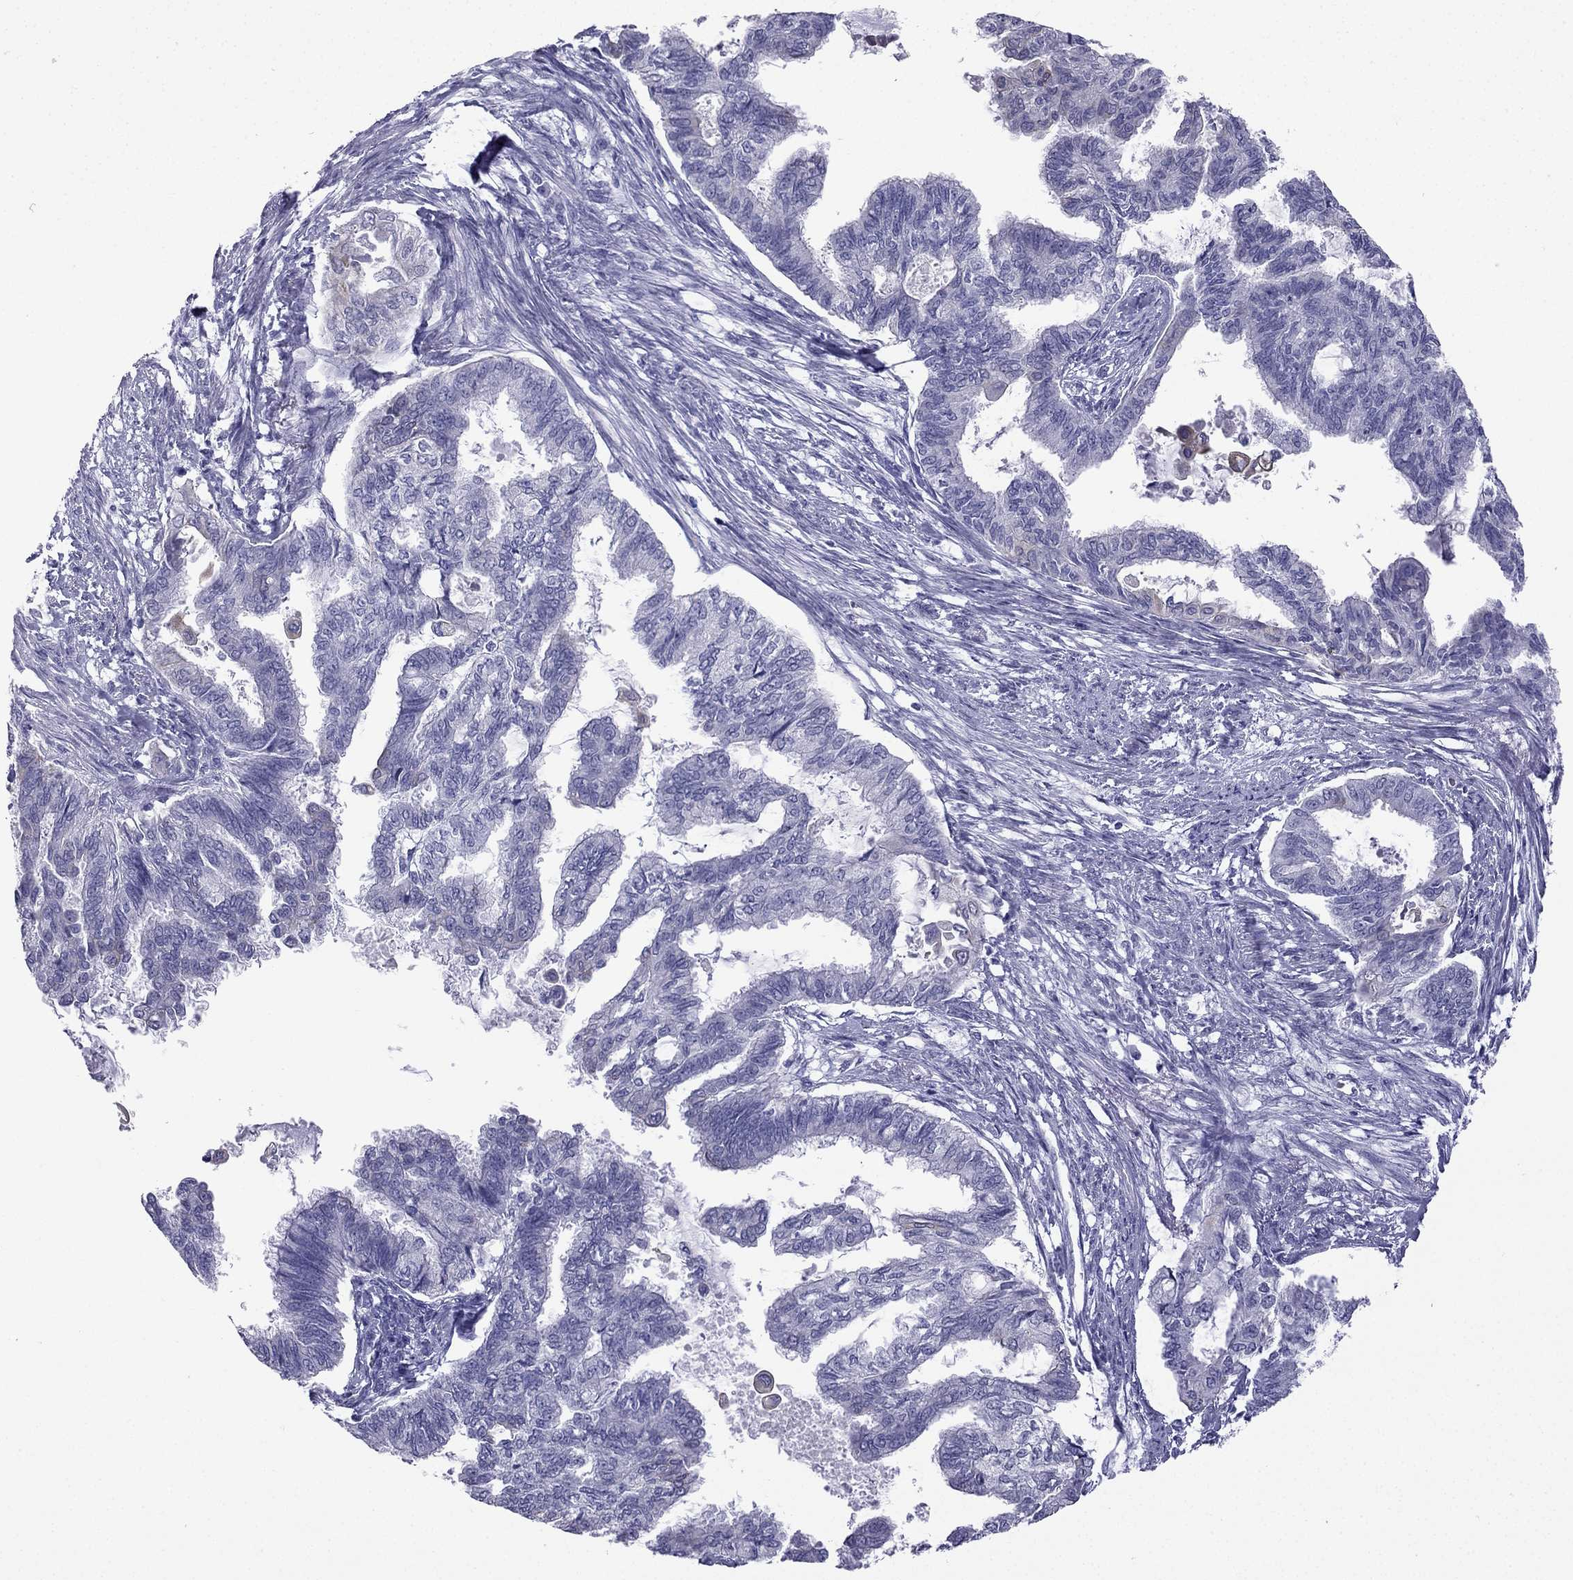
{"staining": {"intensity": "negative", "quantity": "none", "location": "none"}, "tissue": "endometrial cancer", "cell_type": "Tumor cells", "image_type": "cancer", "snomed": [{"axis": "morphology", "description": "Adenocarcinoma, NOS"}, {"axis": "topography", "description": "Endometrium"}], "caption": "Immunohistochemical staining of human endometrial cancer displays no significant expression in tumor cells. Brightfield microscopy of IHC stained with DAB (brown) and hematoxylin (blue), captured at high magnification.", "gene": "GJA8", "patient": {"sex": "female", "age": 86}}